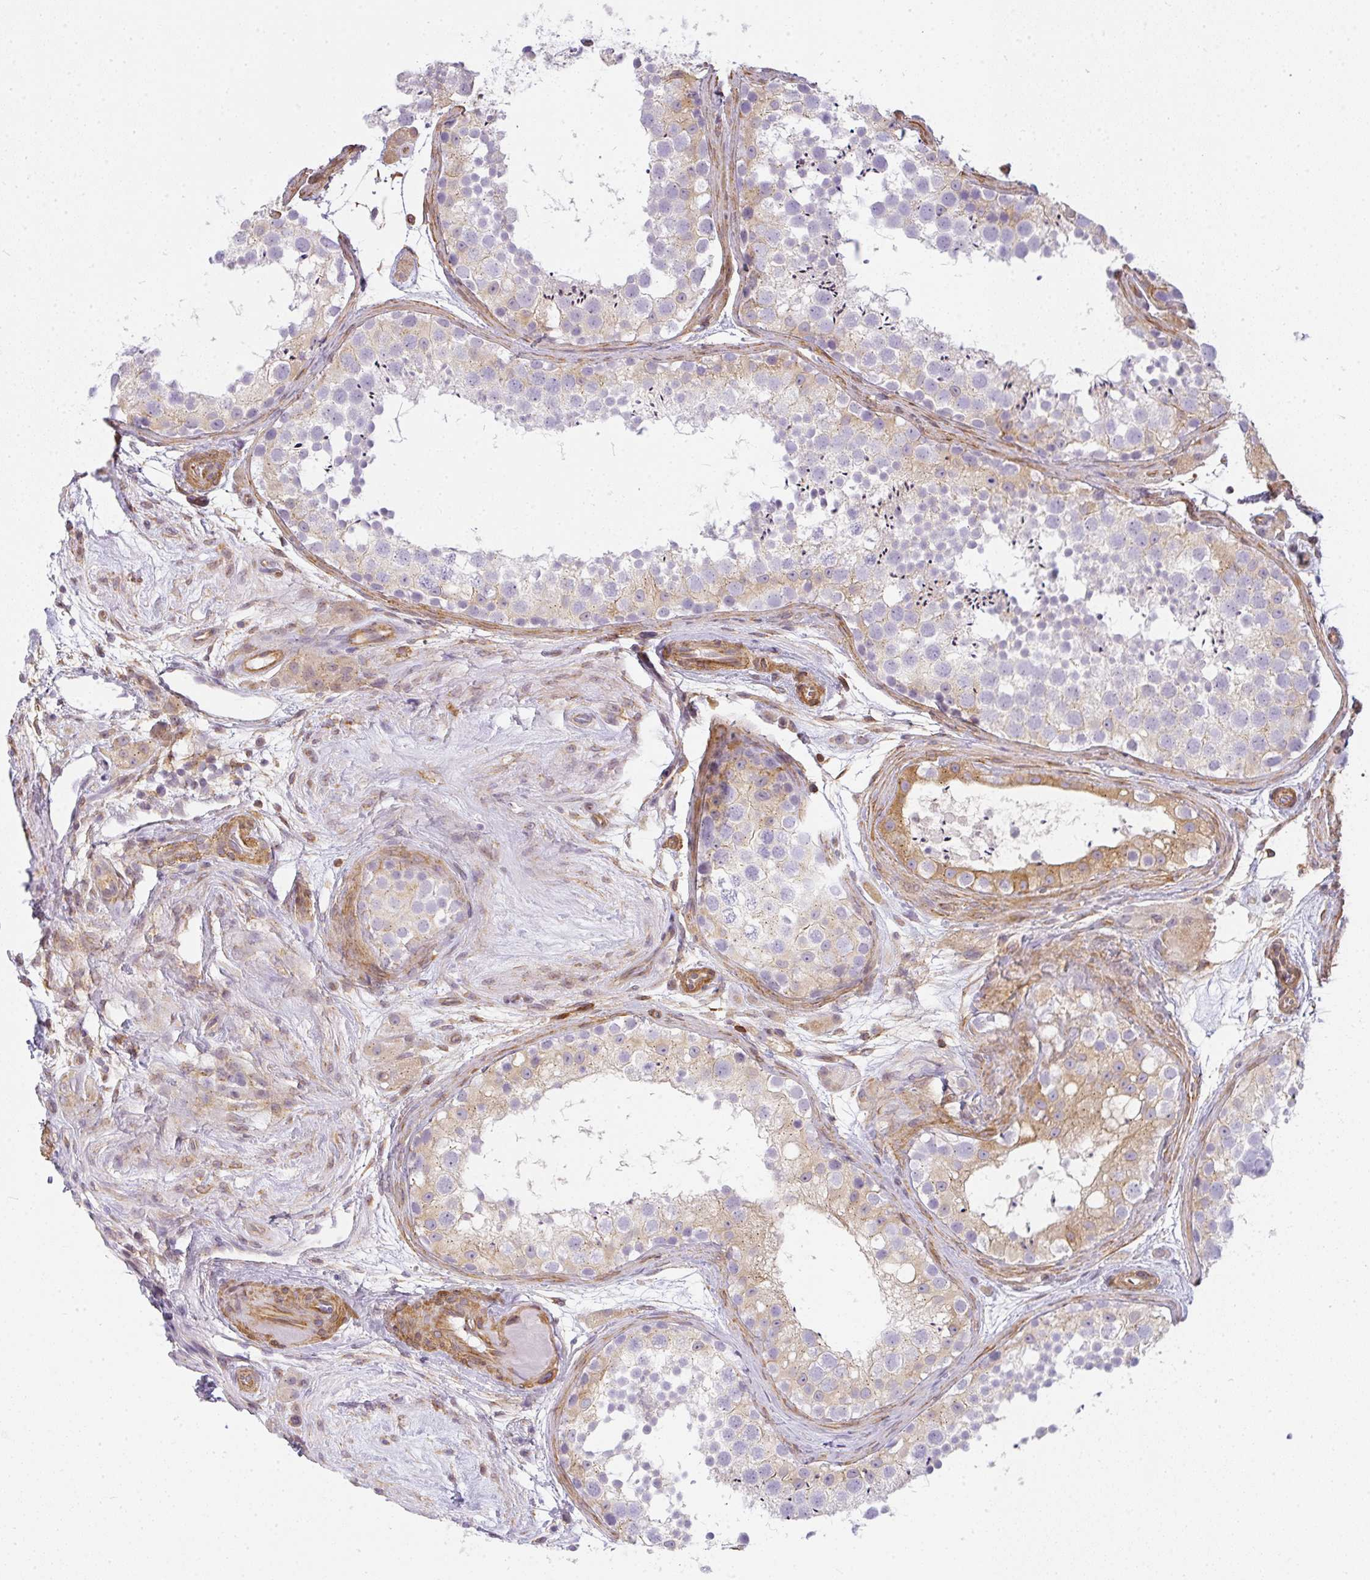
{"staining": {"intensity": "weak", "quantity": "<25%", "location": "cytoplasmic/membranous"}, "tissue": "testis", "cell_type": "Cells in seminiferous ducts", "image_type": "normal", "snomed": [{"axis": "morphology", "description": "Normal tissue, NOS"}, {"axis": "topography", "description": "Testis"}], "caption": "Testis stained for a protein using IHC demonstrates no staining cells in seminiferous ducts.", "gene": "SULF1", "patient": {"sex": "male", "age": 41}}